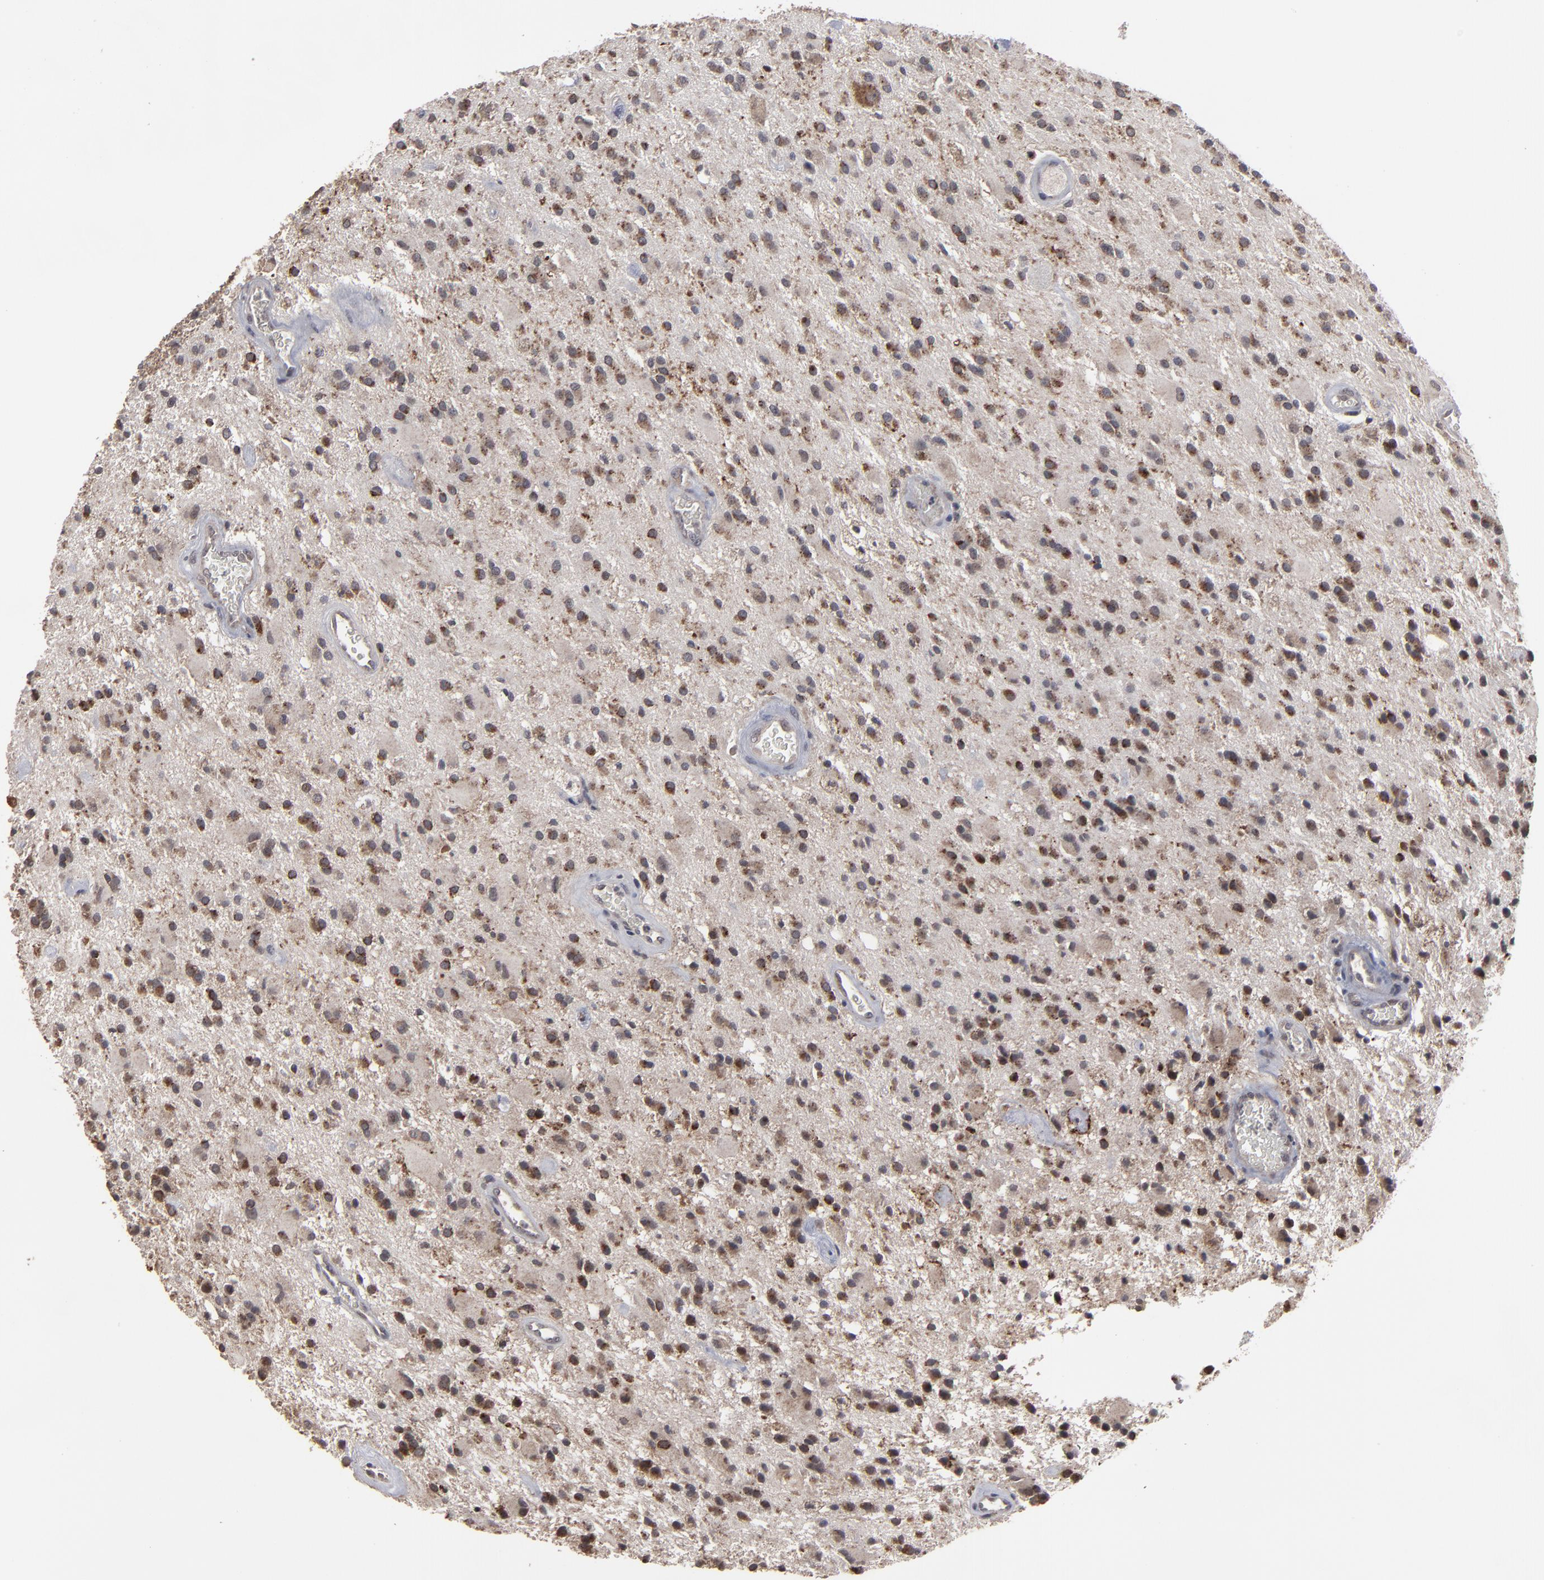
{"staining": {"intensity": "strong", "quantity": "25%-75%", "location": "cytoplasmic/membranous"}, "tissue": "glioma", "cell_type": "Tumor cells", "image_type": "cancer", "snomed": [{"axis": "morphology", "description": "Glioma, malignant, Low grade"}, {"axis": "topography", "description": "Brain"}], "caption": "Brown immunohistochemical staining in glioma shows strong cytoplasmic/membranous expression in about 25%-75% of tumor cells. The protein of interest is shown in brown color, while the nuclei are stained blue.", "gene": "SLC22A17", "patient": {"sex": "male", "age": 58}}